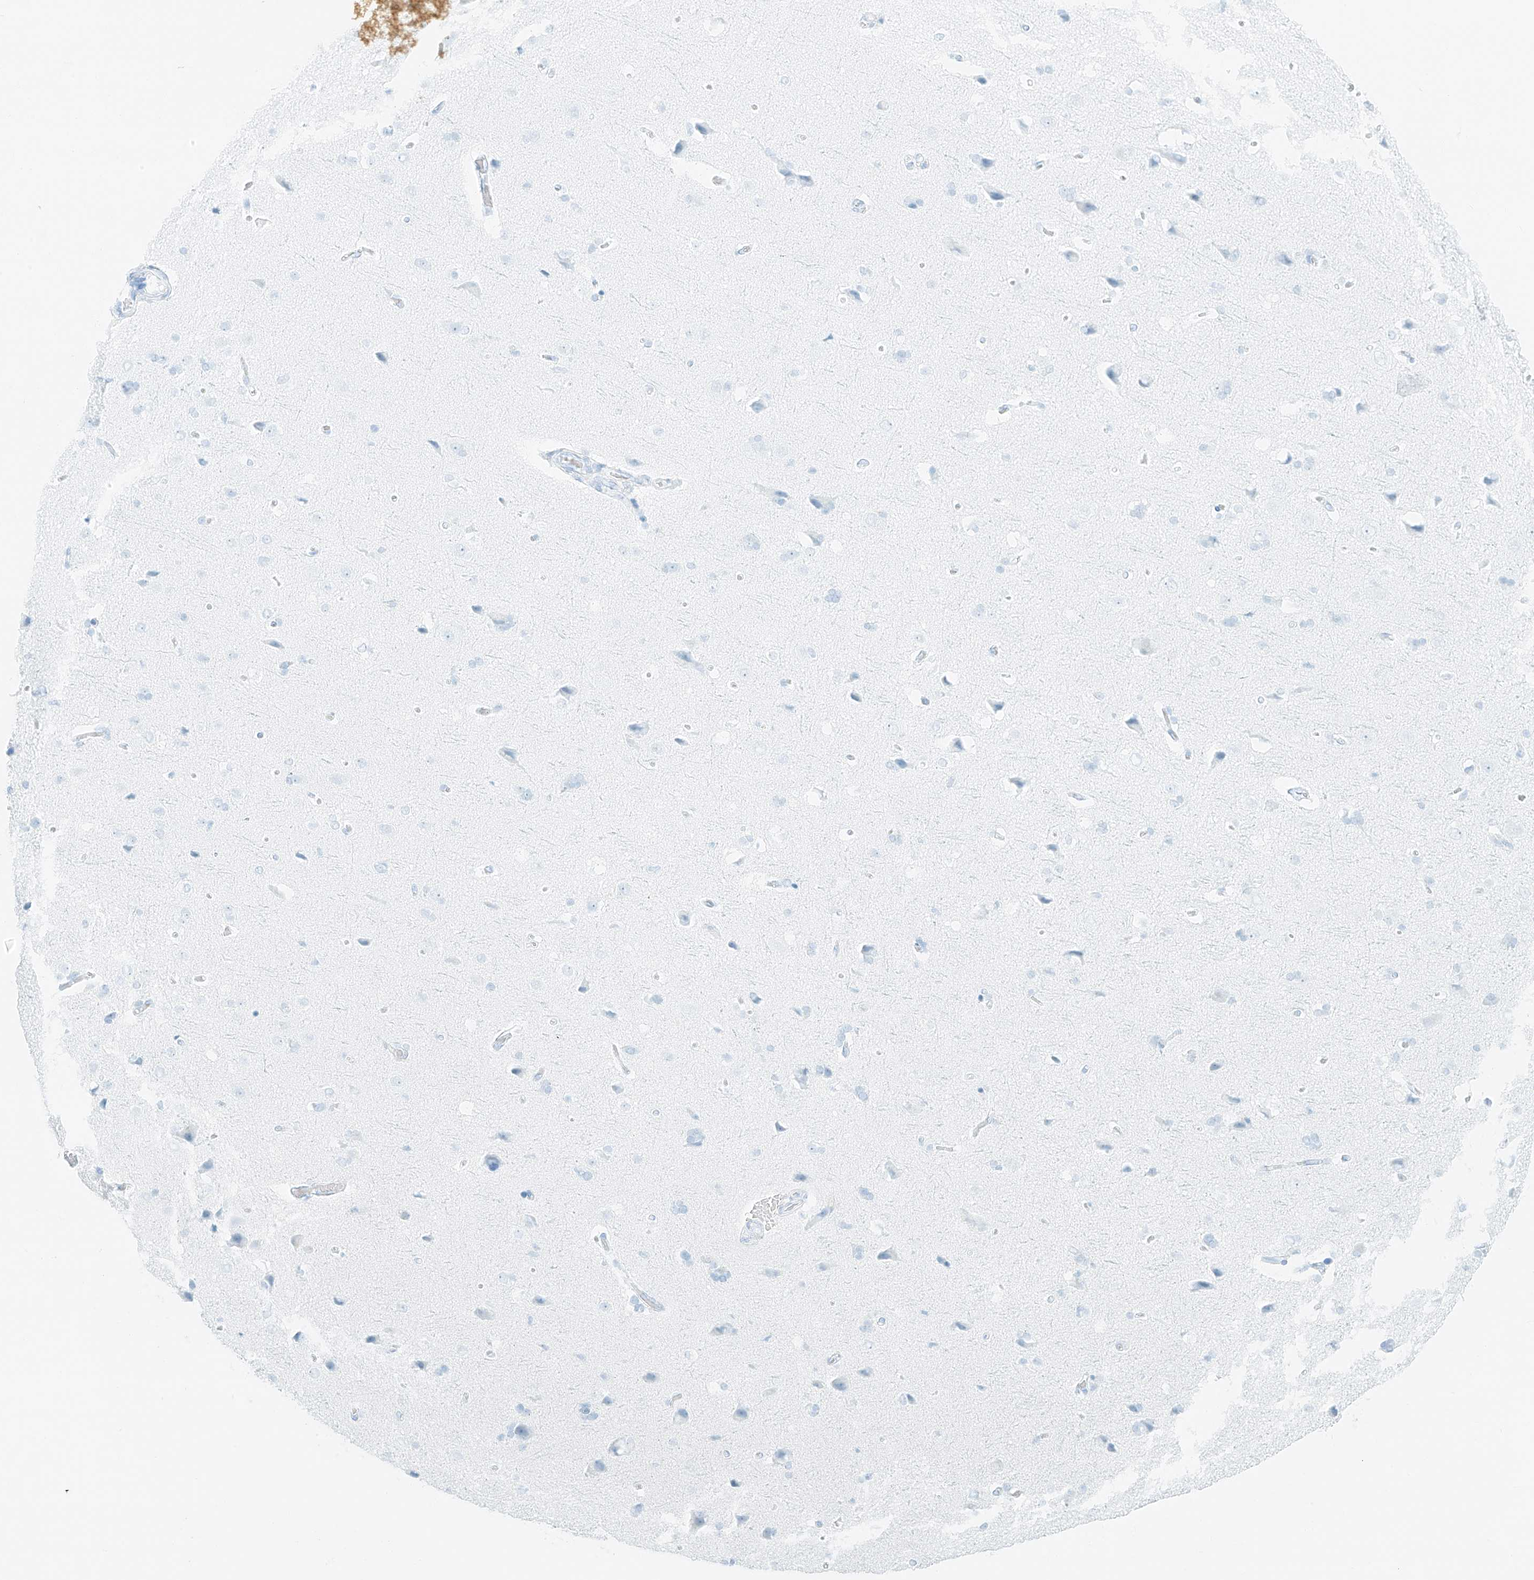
{"staining": {"intensity": "negative", "quantity": "none", "location": "none"}, "tissue": "cerebral cortex", "cell_type": "Endothelial cells", "image_type": "normal", "snomed": [{"axis": "morphology", "description": "Normal tissue, NOS"}, {"axis": "topography", "description": "Cerebral cortex"}], "caption": "High power microscopy micrograph of an IHC histopathology image of benign cerebral cortex, revealing no significant positivity in endothelial cells.", "gene": "SMCP", "patient": {"sex": "male", "age": 62}}